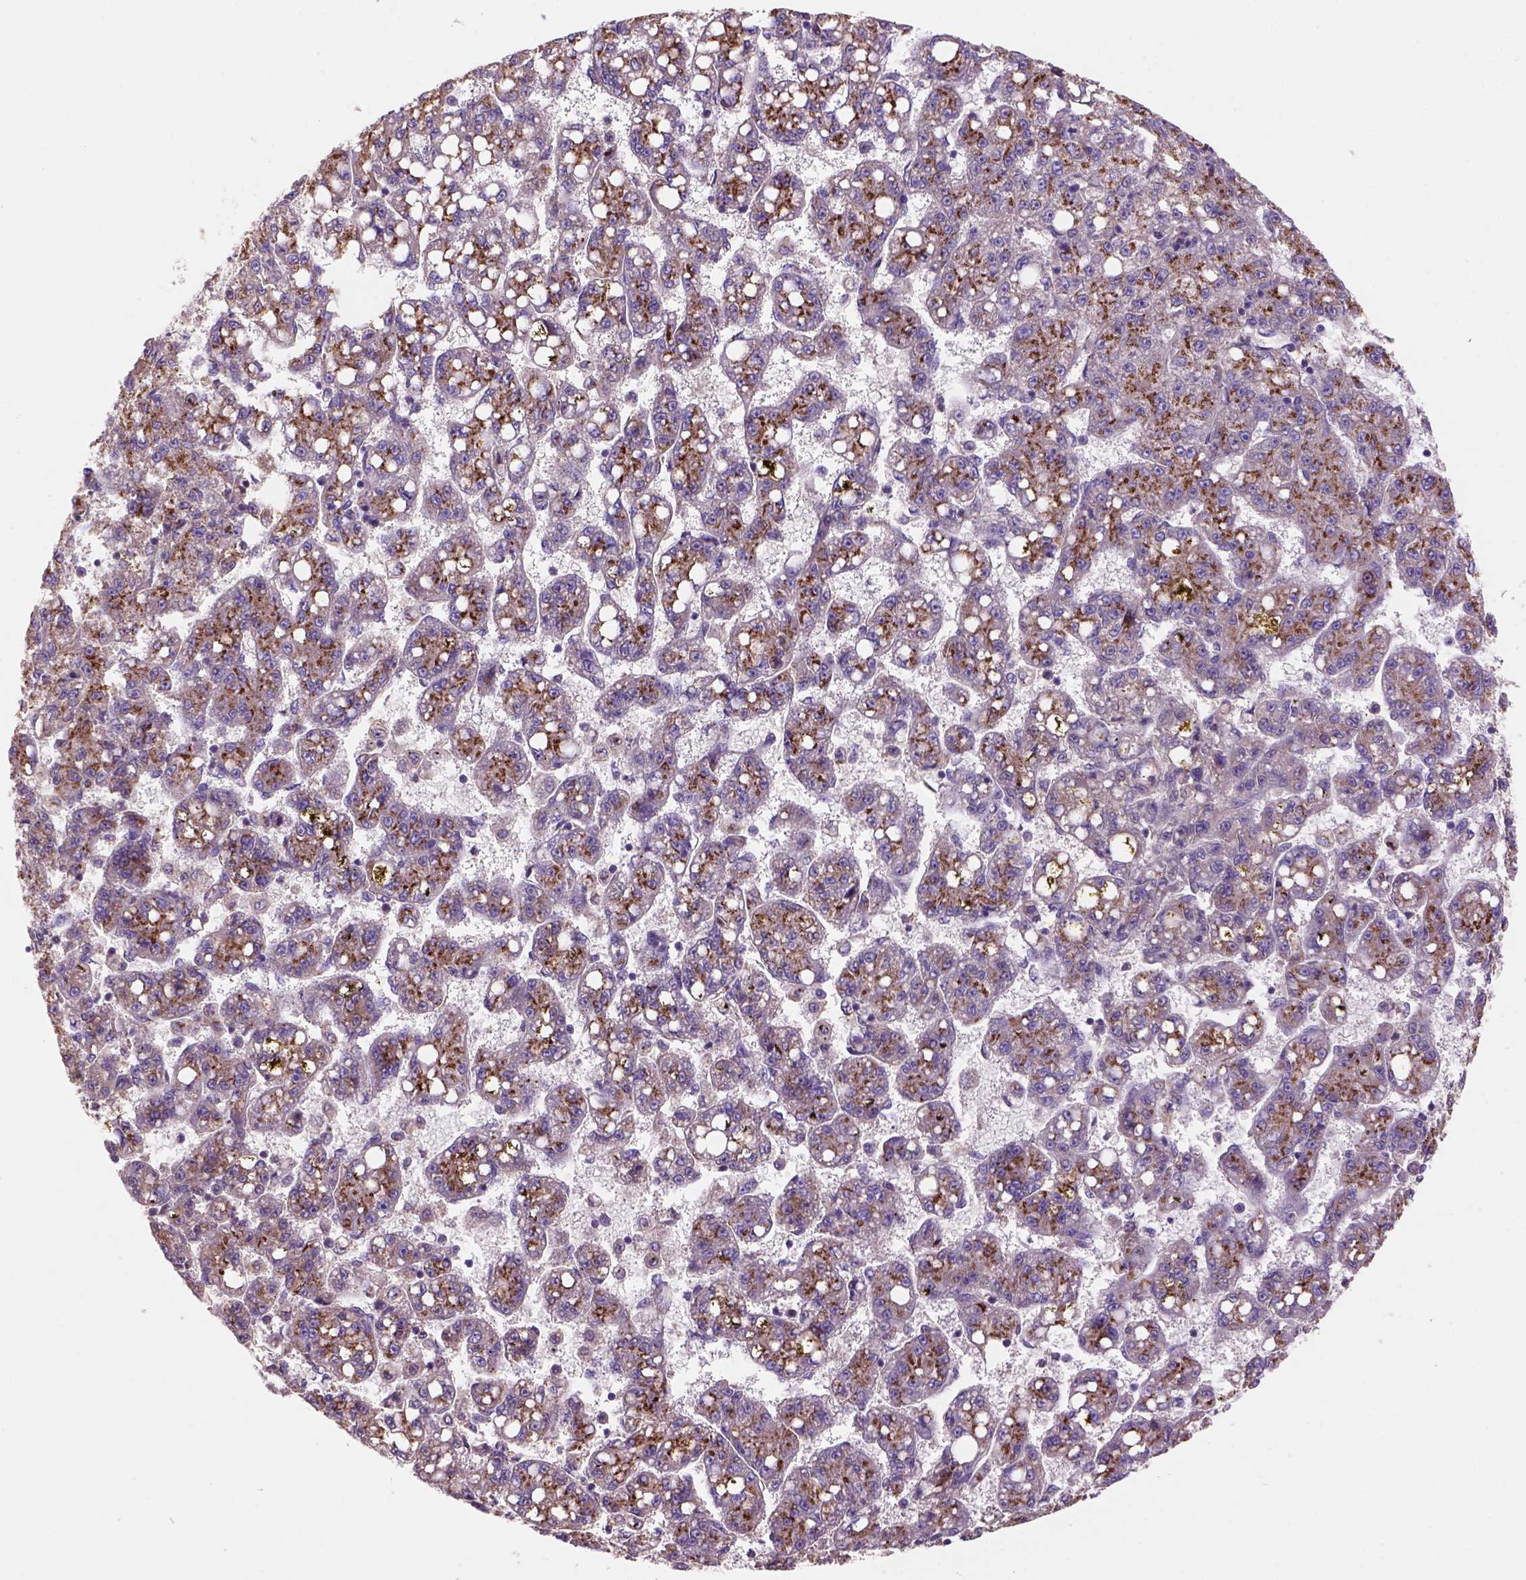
{"staining": {"intensity": "moderate", "quantity": "25%-75%", "location": "cytoplasmic/membranous"}, "tissue": "liver cancer", "cell_type": "Tumor cells", "image_type": "cancer", "snomed": [{"axis": "morphology", "description": "Carcinoma, Hepatocellular, NOS"}, {"axis": "topography", "description": "Liver"}], "caption": "Immunohistochemistry (IHC) of liver cancer exhibits medium levels of moderate cytoplasmic/membranous staining in approximately 25%-75% of tumor cells.", "gene": "WARS2", "patient": {"sex": "female", "age": 65}}